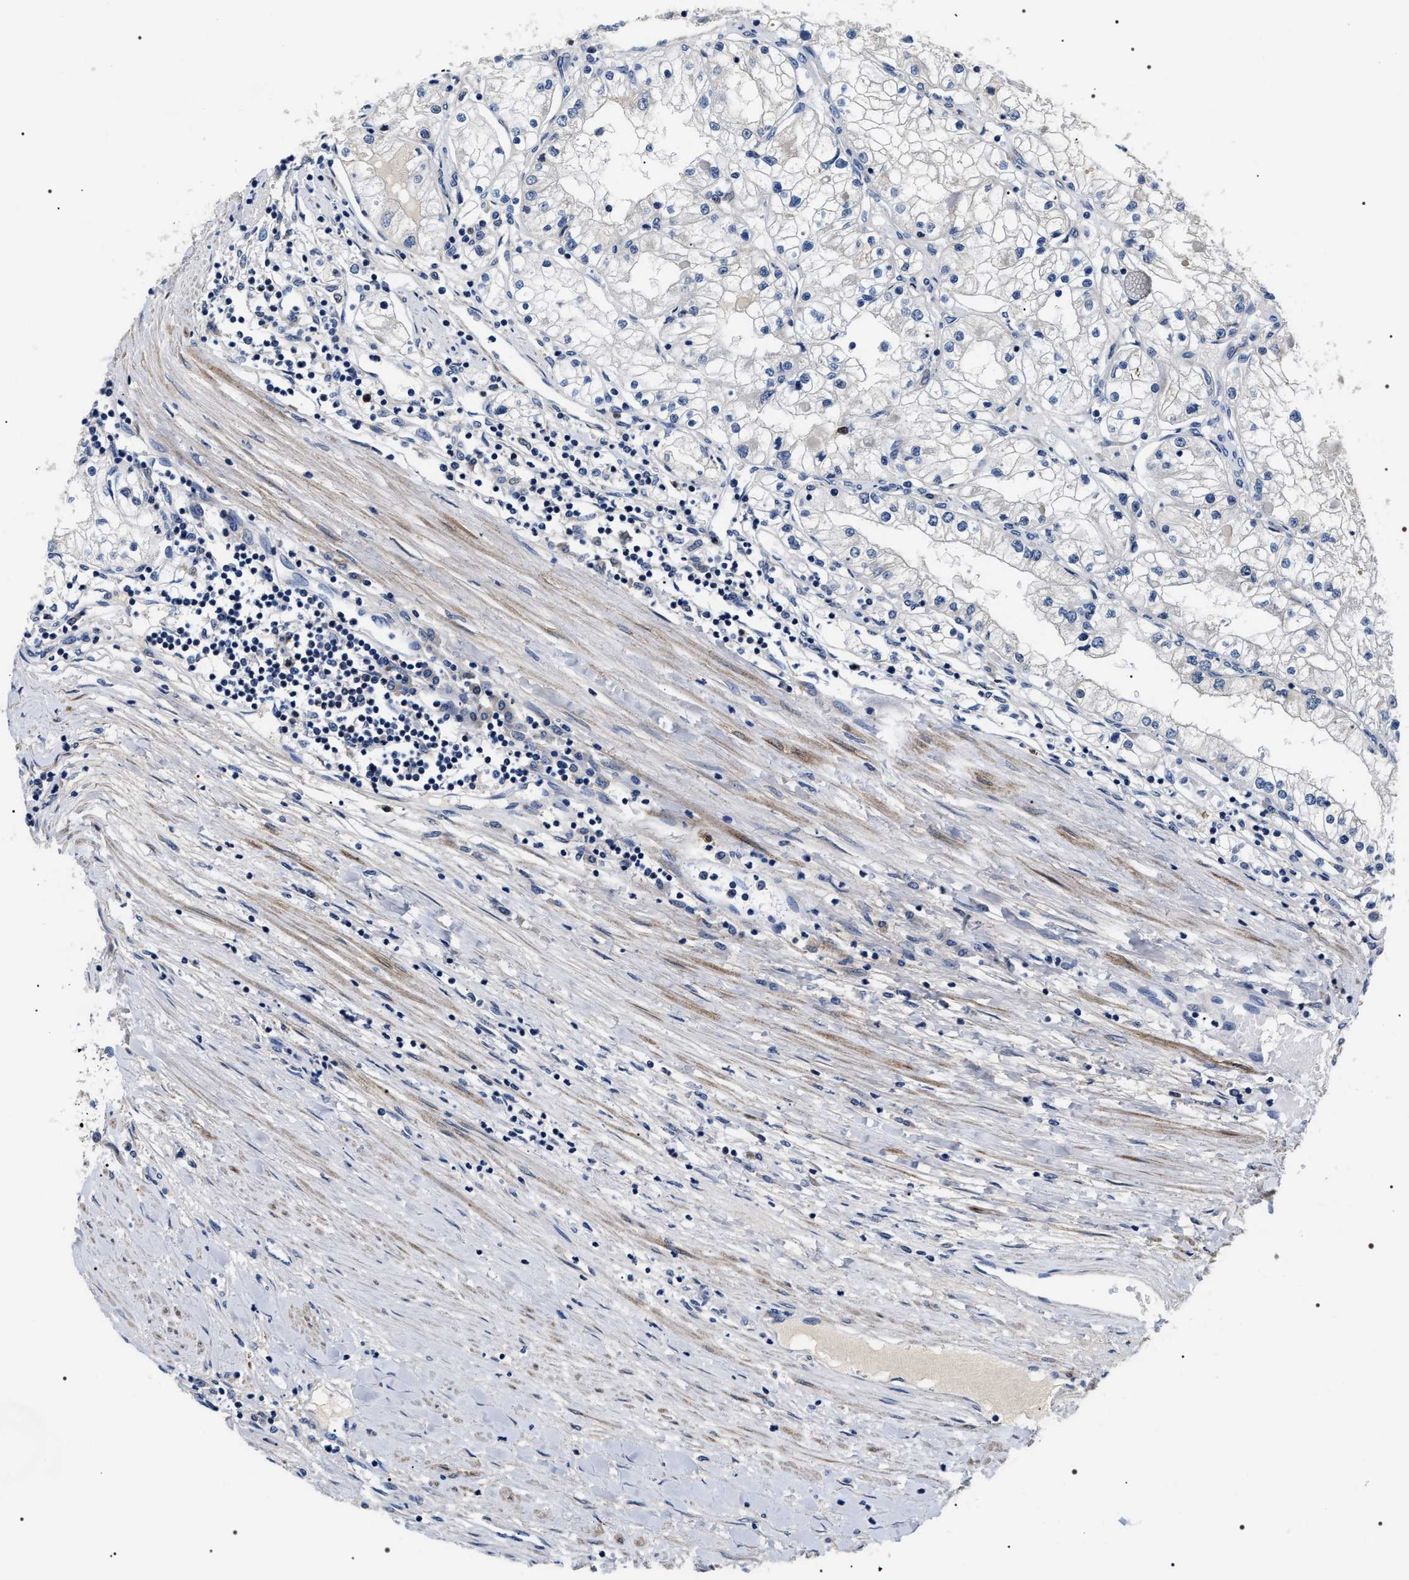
{"staining": {"intensity": "negative", "quantity": "none", "location": "none"}, "tissue": "renal cancer", "cell_type": "Tumor cells", "image_type": "cancer", "snomed": [{"axis": "morphology", "description": "Adenocarcinoma, NOS"}, {"axis": "topography", "description": "Kidney"}], "caption": "Immunohistochemical staining of renal cancer displays no significant staining in tumor cells.", "gene": "BAG2", "patient": {"sex": "male", "age": 68}}